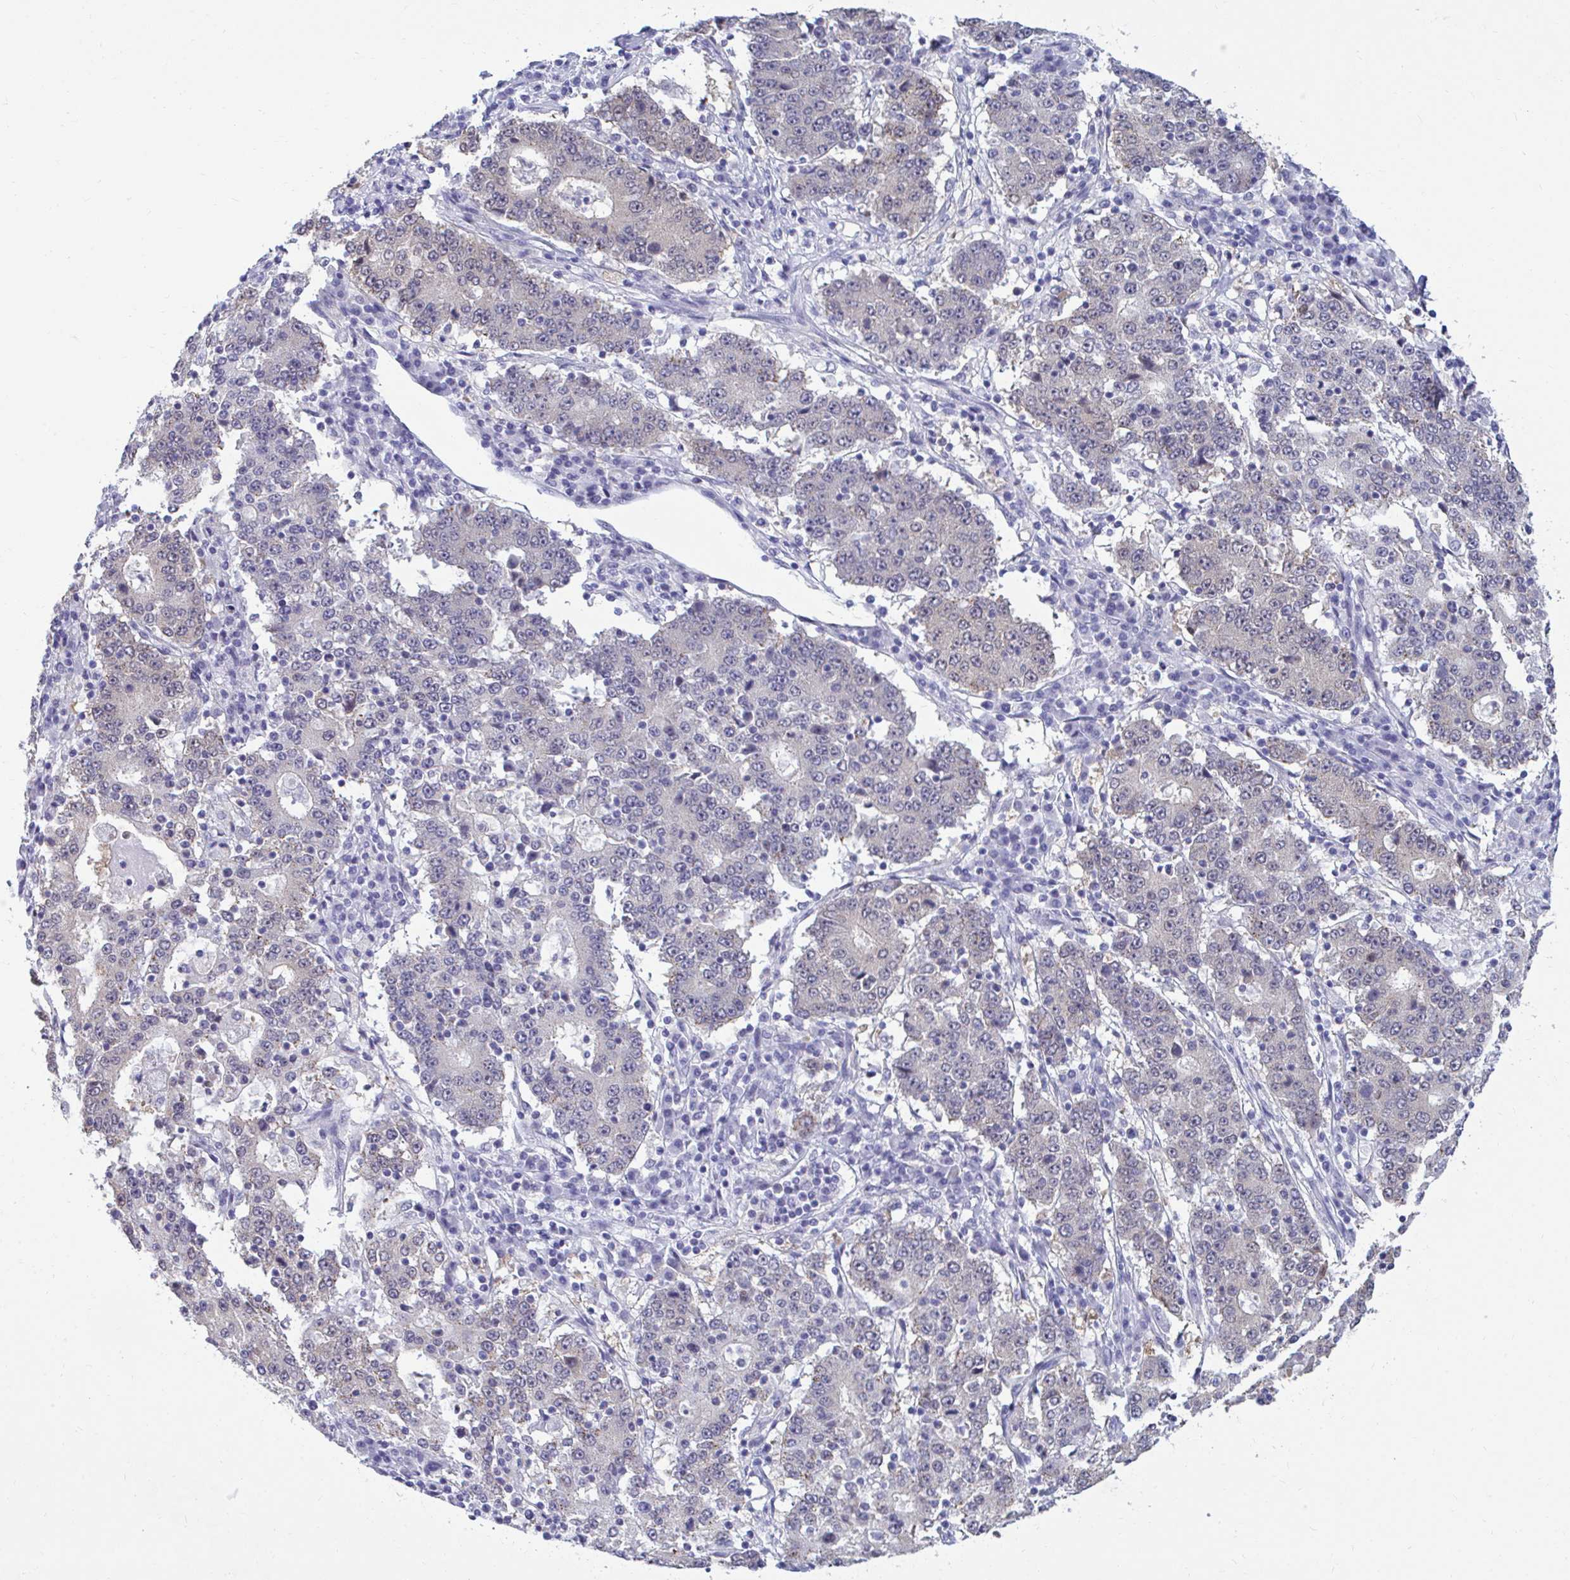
{"staining": {"intensity": "weak", "quantity": "<25%", "location": "cytoplasmic/membranous"}, "tissue": "stomach cancer", "cell_type": "Tumor cells", "image_type": "cancer", "snomed": [{"axis": "morphology", "description": "Adenocarcinoma, NOS"}, {"axis": "topography", "description": "Stomach"}], "caption": "Immunohistochemistry micrograph of neoplastic tissue: human stomach cancer (adenocarcinoma) stained with DAB exhibits no significant protein positivity in tumor cells.", "gene": "CSE1L", "patient": {"sex": "male", "age": 59}}